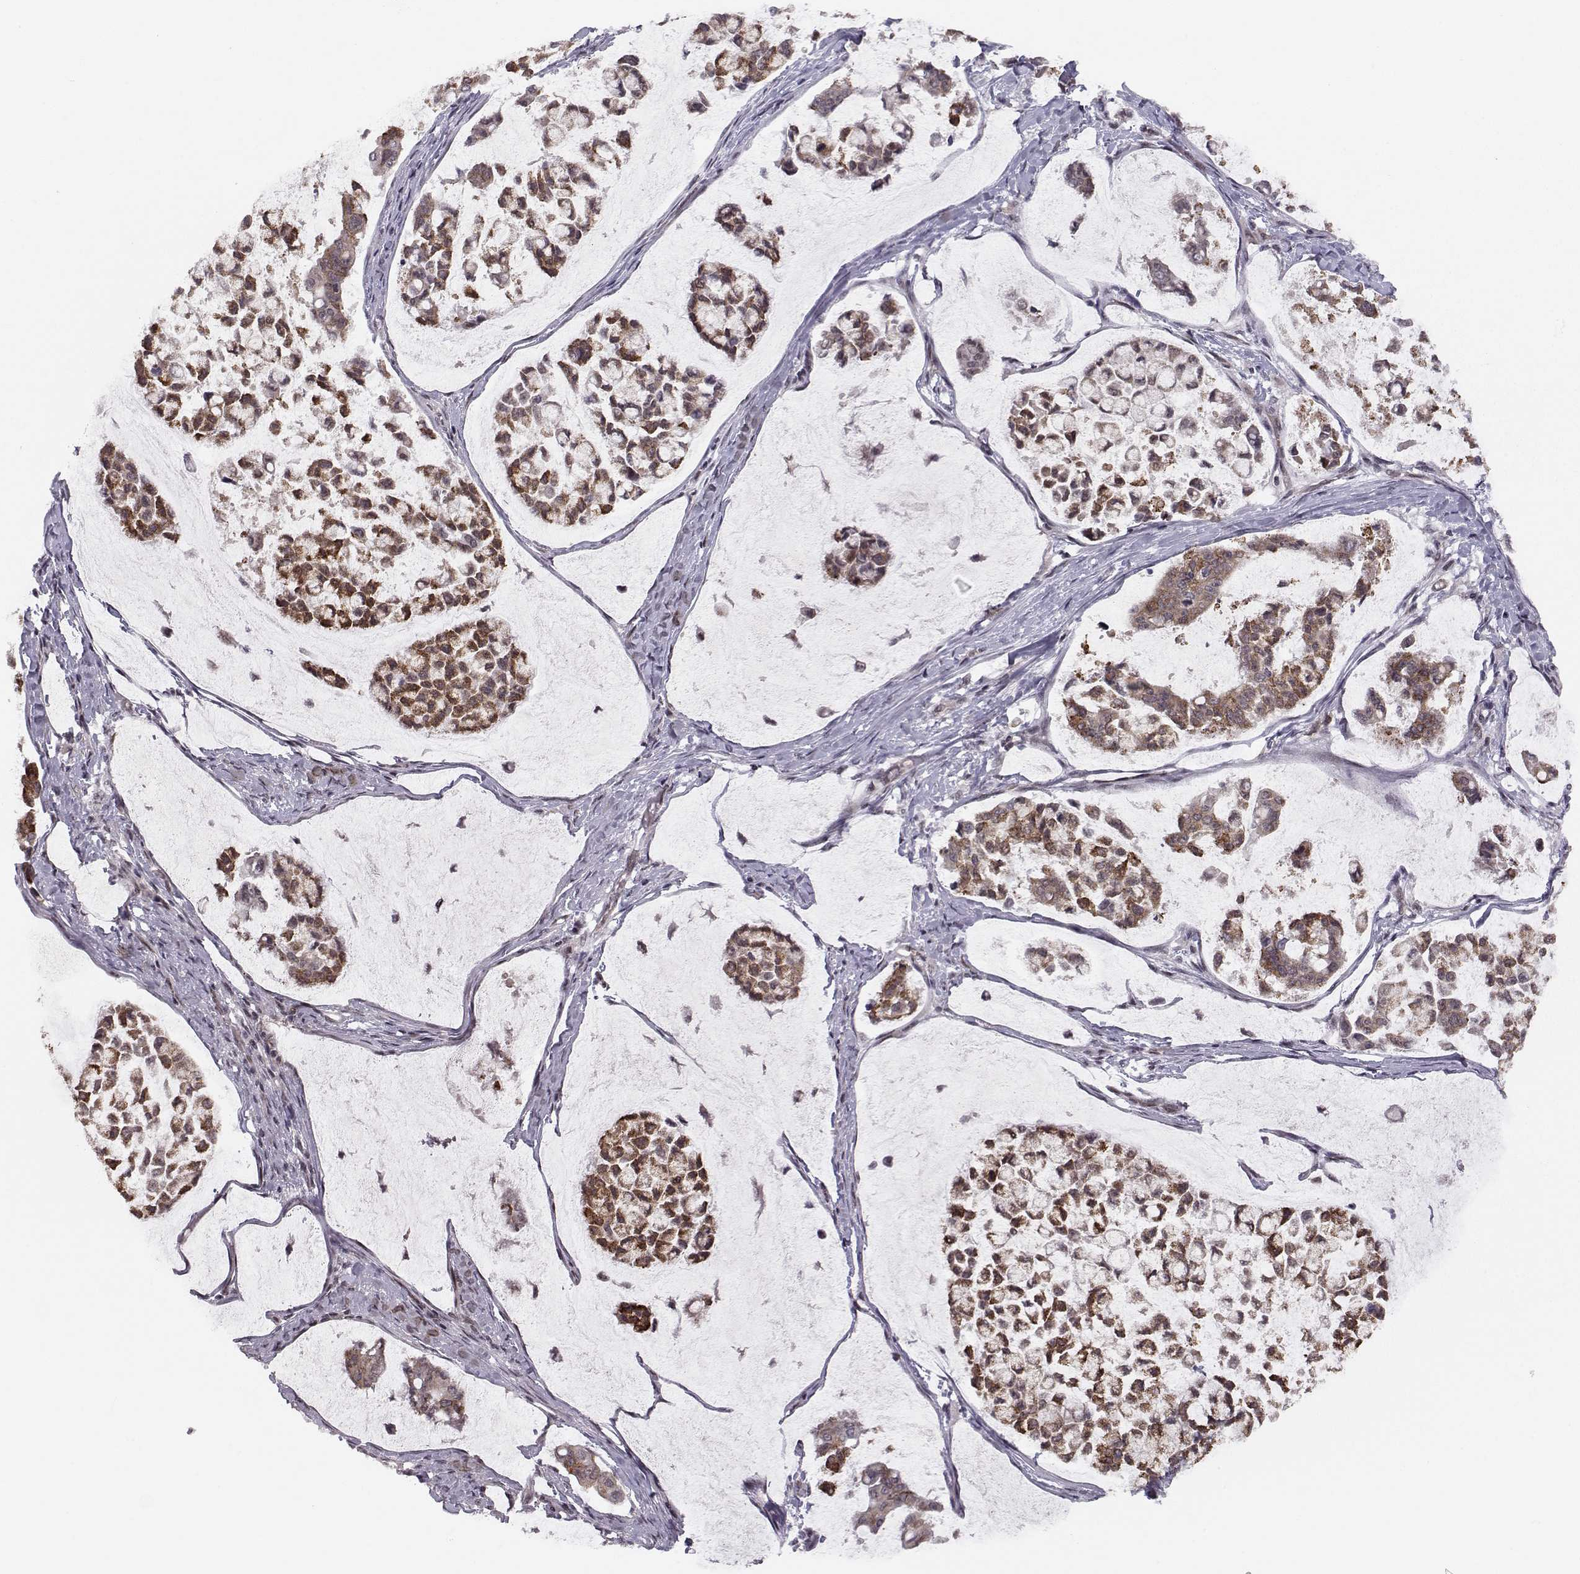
{"staining": {"intensity": "moderate", "quantity": ">75%", "location": "cytoplasmic/membranous"}, "tissue": "stomach cancer", "cell_type": "Tumor cells", "image_type": "cancer", "snomed": [{"axis": "morphology", "description": "Adenocarcinoma, NOS"}, {"axis": "topography", "description": "Stomach"}], "caption": "Moderate cytoplasmic/membranous protein expression is seen in approximately >75% of tumor cells in stomach cancer.", "gene": "KIF13B", "patient": {"sex": "male", "age": 82}}